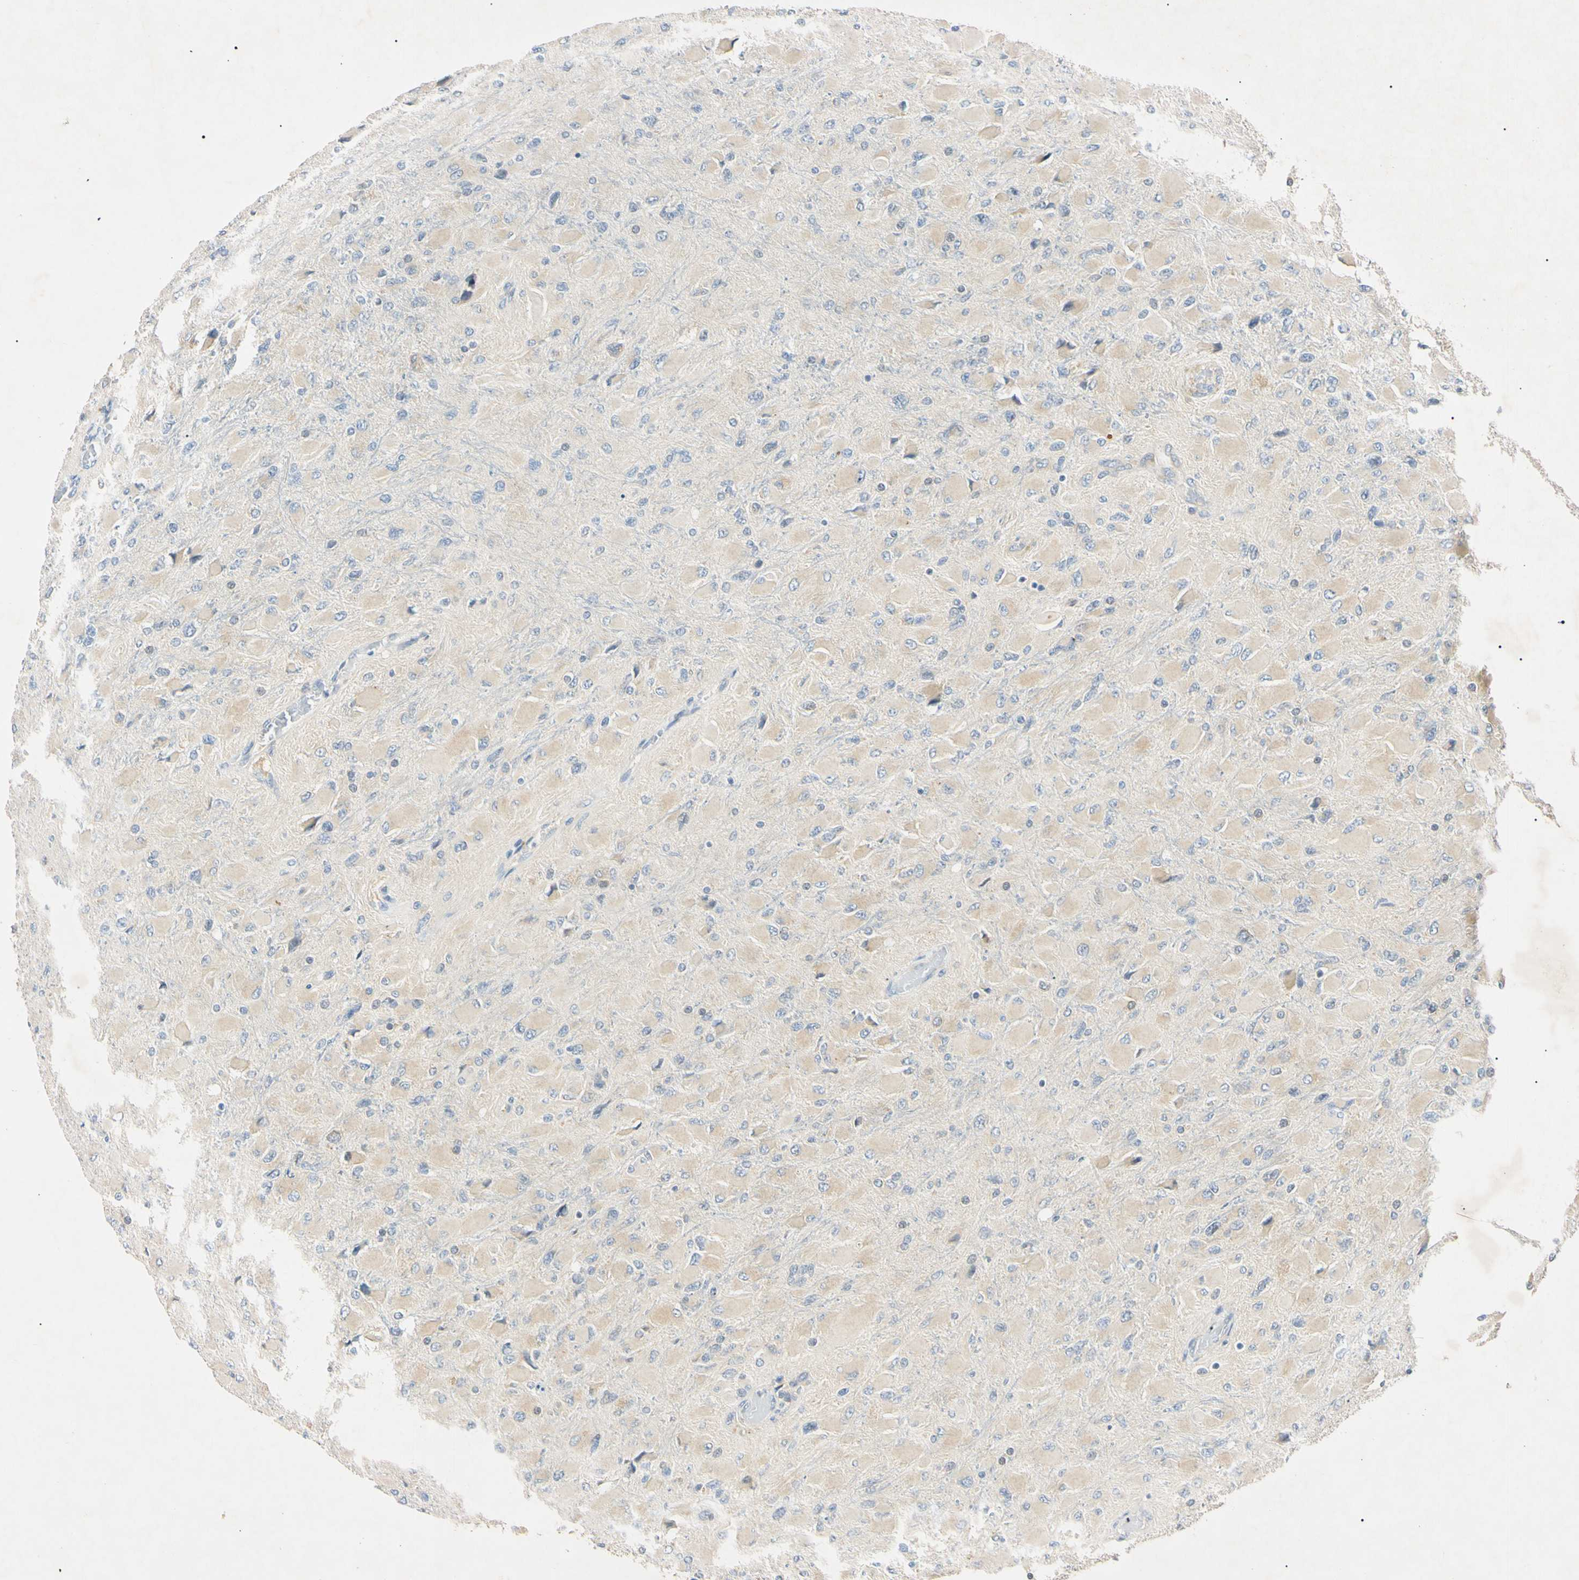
{"staining": {"intensity": "weak", "quantity": "<25%", "location": "cytoplasmic/membranous"}, "tissue": "glioma", "cell_type": "Tumor cells", "image_type": "cancer", "snomed": [{"axis": "morphology", "description": "Glioma, malignant, High grade"}, {"axis": "topography", "description": "Cerebral cortex"}], "caption": "Immunohistochemistry (IHC) micrograph of neoplastic tissue: malignant glioma (high-grade) stained with DAB shows no significant protein staining in tumor cells.", "gene": "DNAJB12", "patient": {"sex": "female", "age": 36}}